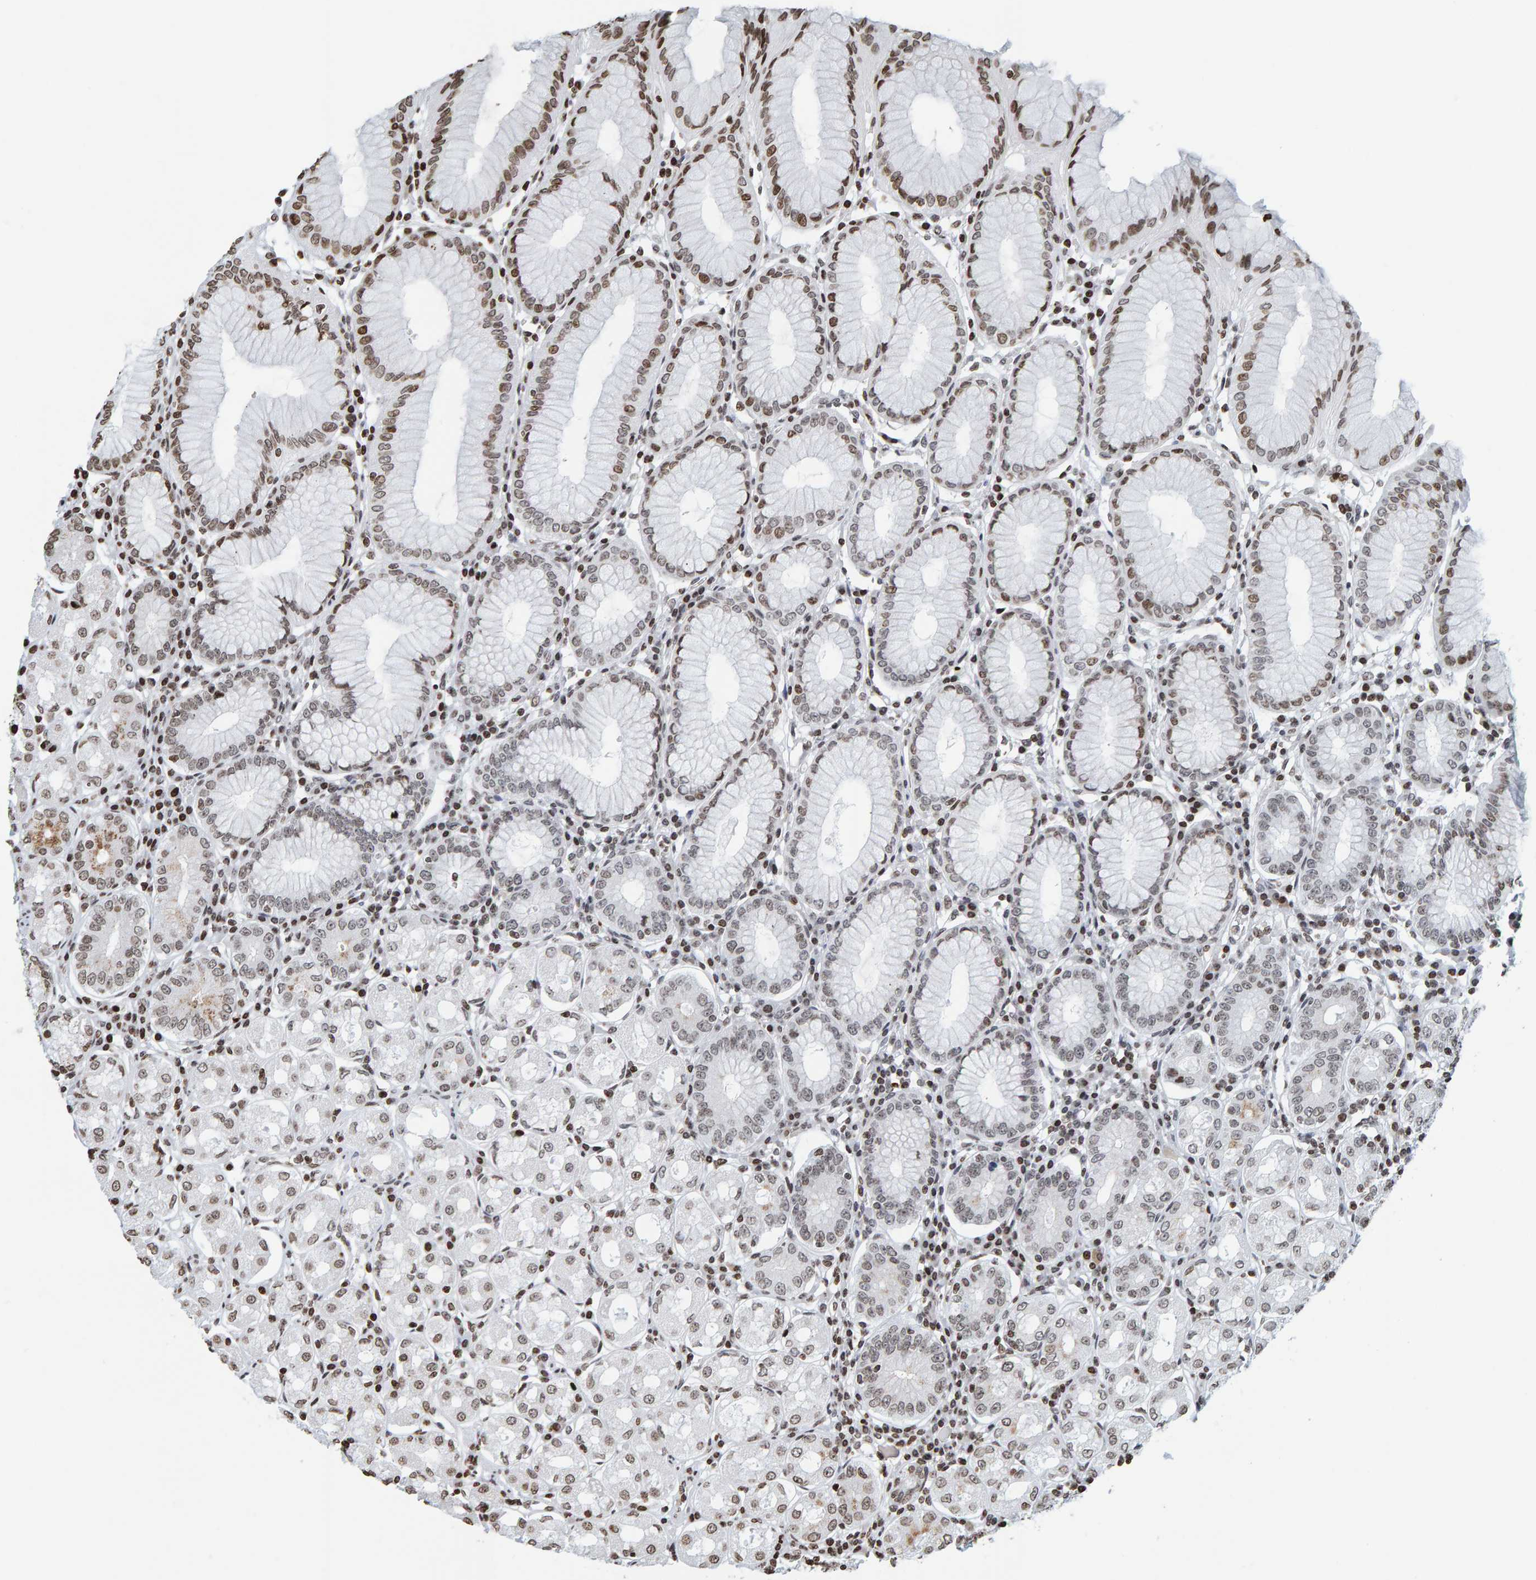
{"staining": {"intensity": "strong", "quantity": "<25%", "location": "nuclear"}, "tissue": "stomach", "cell_type": "Glandular cells", "image_type": "normal", "snomed": [{"axis": "morphology", "description": "Normal tissue, NOS"}, {"axis": "topography", "description": "Stomach"}, {"axis": "topography", "description": "Stomach, lower"}], "caption": "A photomicrograph showing strong nuclear staining in approximately <25% of glandular cells in benign stomach, as visualized by brown immunohistochemical staining.", "gene": "BRF2", "patient": {"sex": "female", "age": 56}}